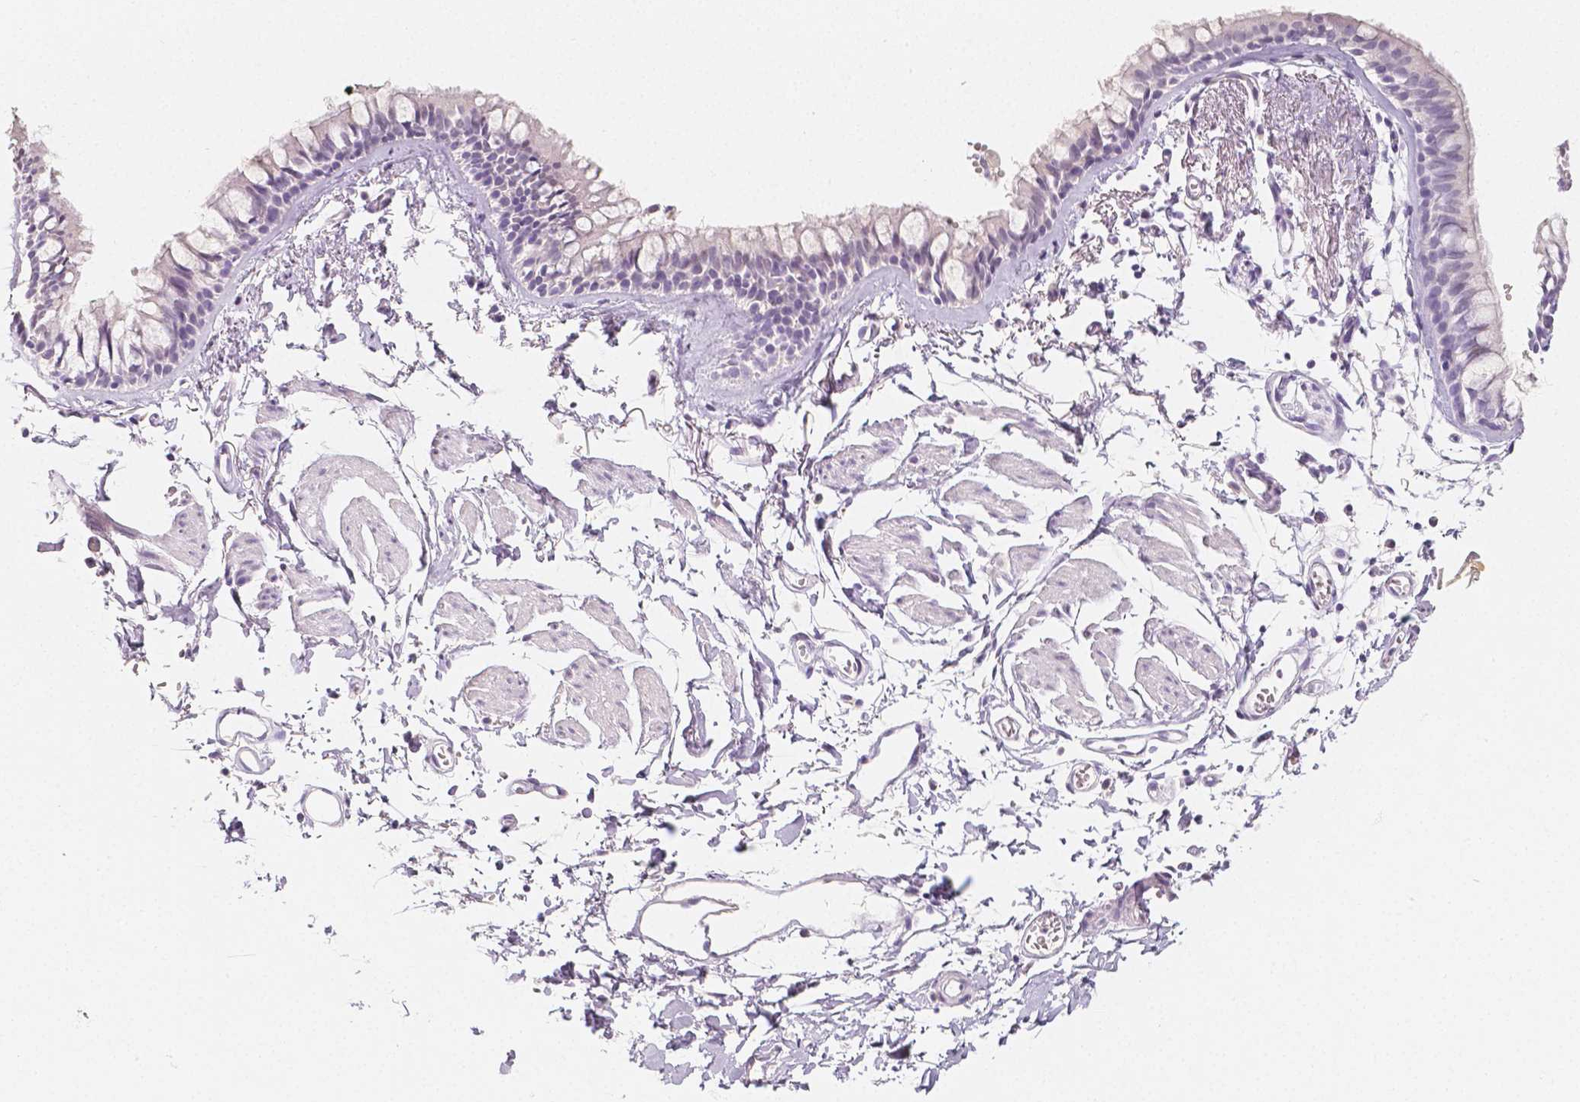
{"staining": {"intensity": "negative", "quantity": "none", "location": "none"}, "tissue": "bronchus", "cell_type": "Respiratory epithelial cells", "image_type": "normal", "snomed": [{"axis": "morphology", "description": "Normal tissue, NOS"}, {"axis": "topography", "description": "Cartilage tissue"}, {"axis": "topography", "description": "Bronchus"}], "caption": "The histopathology image exhibits no staining of respiratory epithelial cells in benign bronchus.", "gene": "HNF1B", "patient": {"sex": "female", "age": 59}}